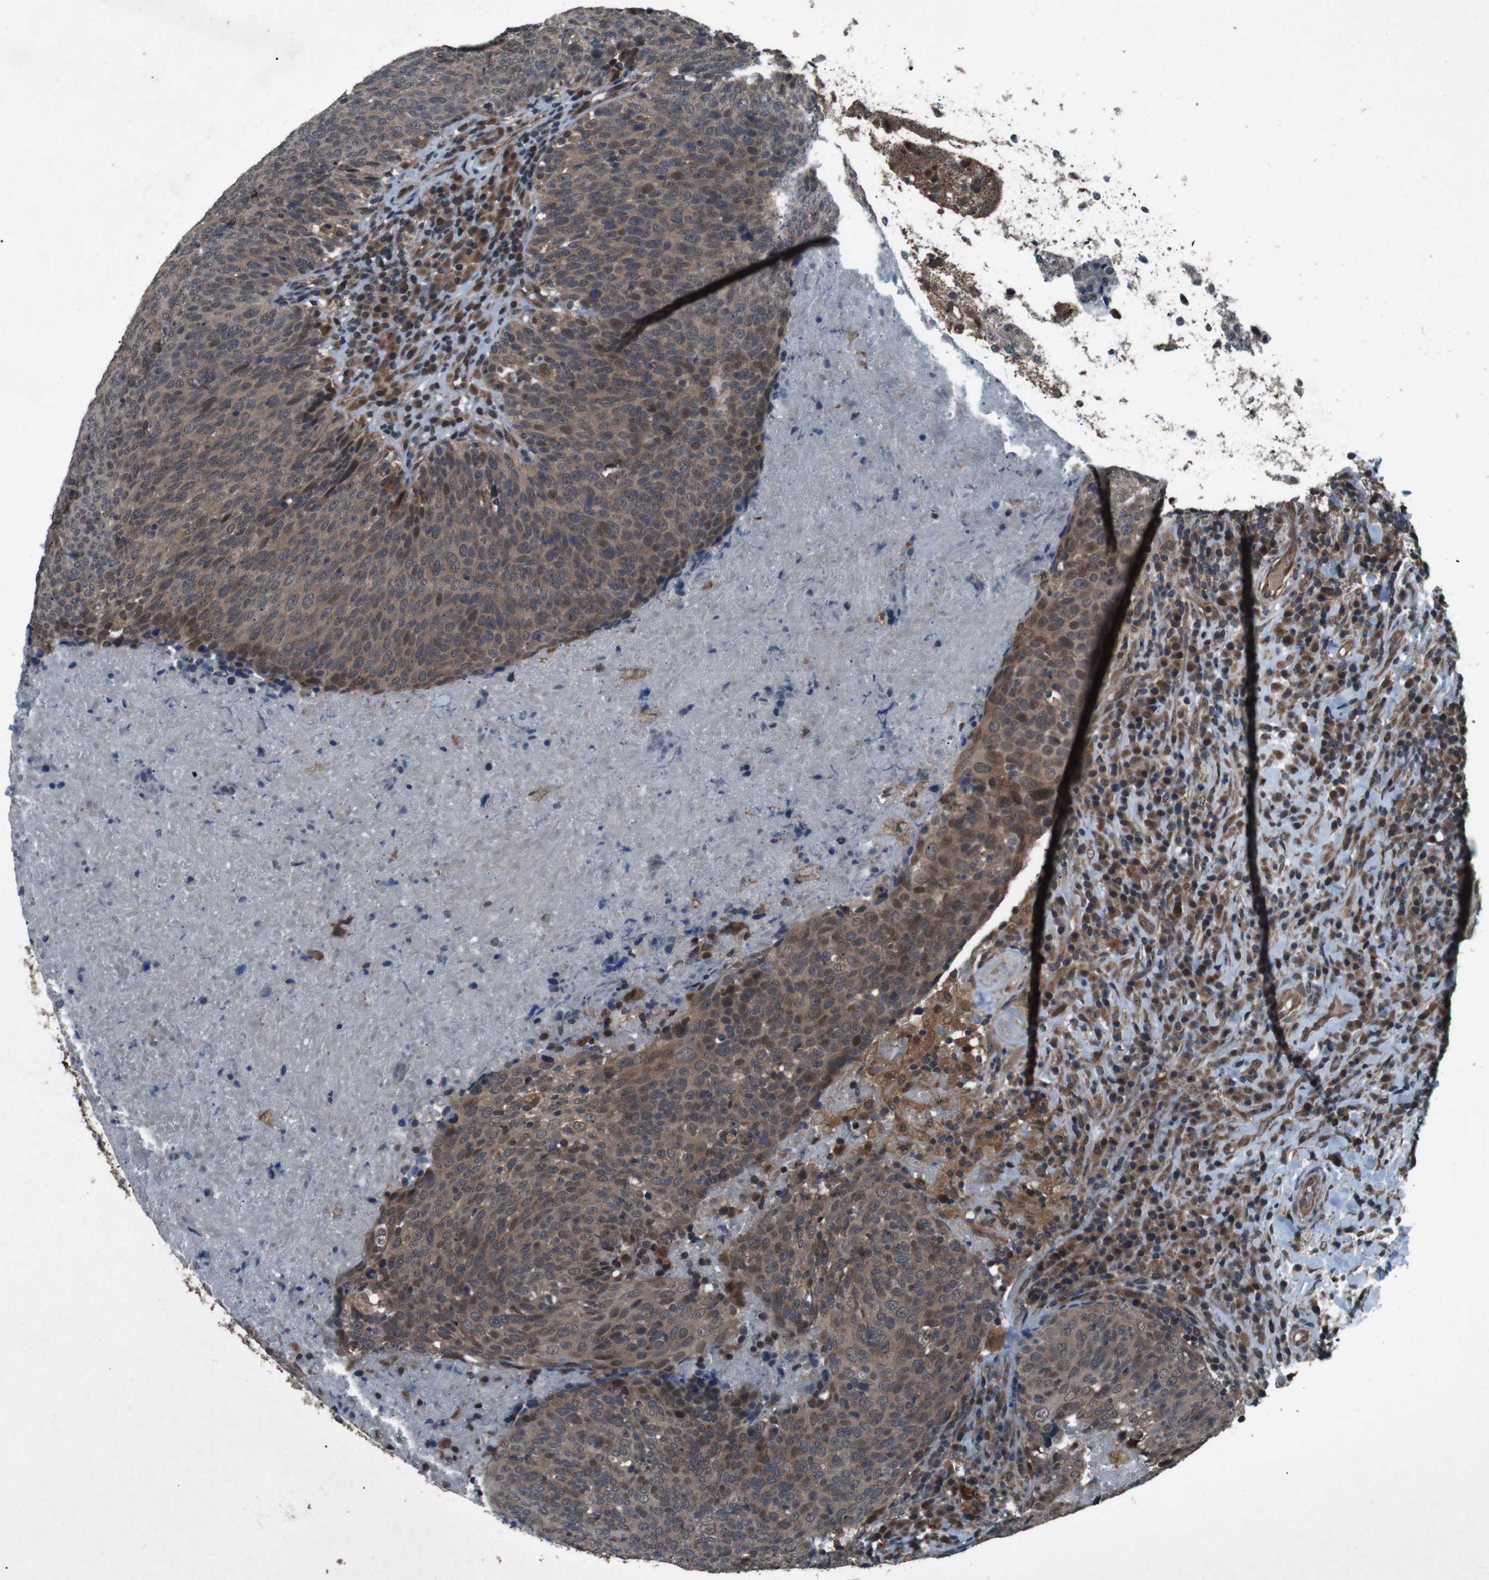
{"staining": {"intensity": "moderate", "quantity": ">75%", "location": "cytoplasmic/membranous,nuclear"}, "tissue": "head and neck cancer", "cell_type": "Tumor cells", "image_type": "cancer", "snomed": [{"axis": "morphology", "description": "Squamous cell carcinoma, NOS"}, {"axis": "morphology", "description": "Squamous cell carcinoma, metastatic, NOS"}, {"axis": "topography", "description": "Lymph node"}, {"axis": "topography", "description": "Head-Neck"}], "caption": "Immunohistochemical staining of human head and neck cancer (squamous cell carcinoma) reveals medium levels of moderate cytoplasmic/membranous and nuclear expression in approximately >75% of tumor cells.", "gene": "SOCS1", "patient": {"sex": "male", "age": 62}}